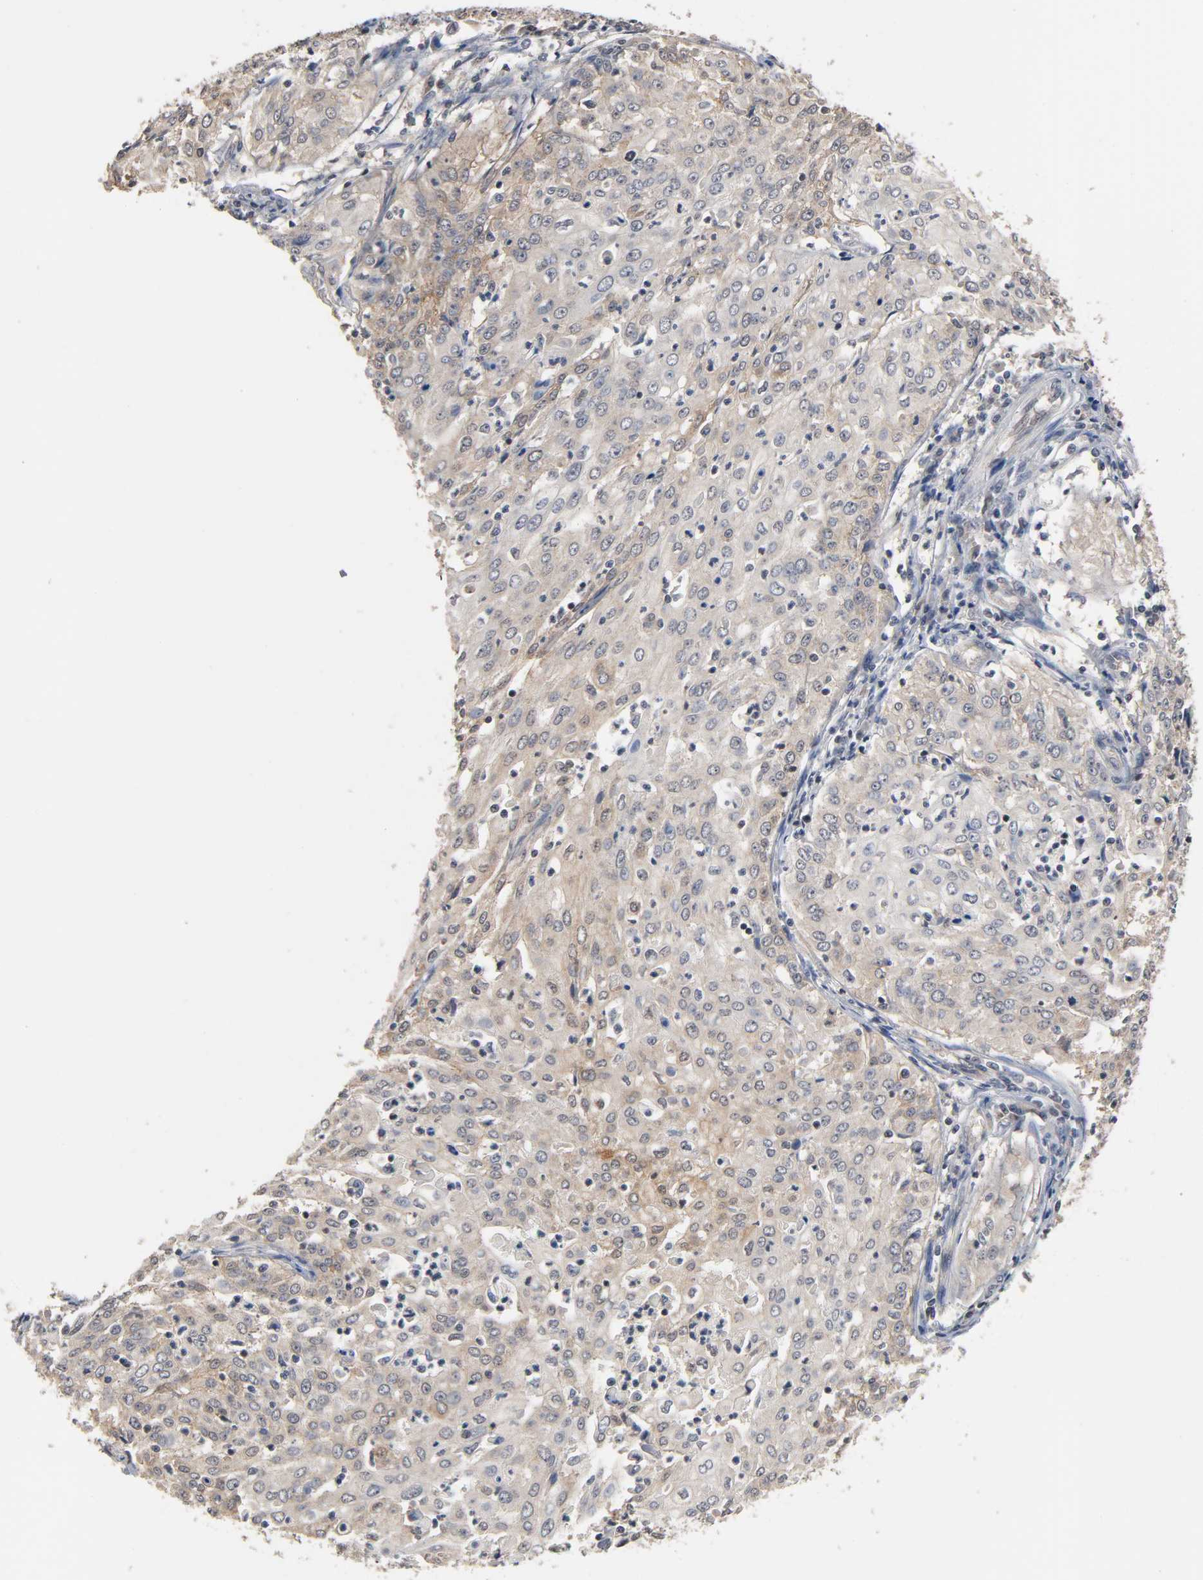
{"staining": {"intensity": "moderate", "quantity": "25%-75%", "location": "cytoplasmic/membranous"}, "tissue": "cervical cancer", "cell_type": "Tumor cells", "image_type": "cancer", "snomed": [{"axis": "morphology", "description": "Squamous cell carcinoma, NOS"}, {"axis": "topography", "description": "Cervix"}], "caption": "Immunohistochemistry histopathology image of neoplastic tissue: human squamous cell carcinoma (cervical) stained using IHC shows medium levels of moderate protein expression localized specifically in the cytoplasmic/membranous of tumor cells, appearing as a cytoplasmic/membranous brown color.", "gene": "HTR1E", "patient": {"sex": "female", "age": 39}}